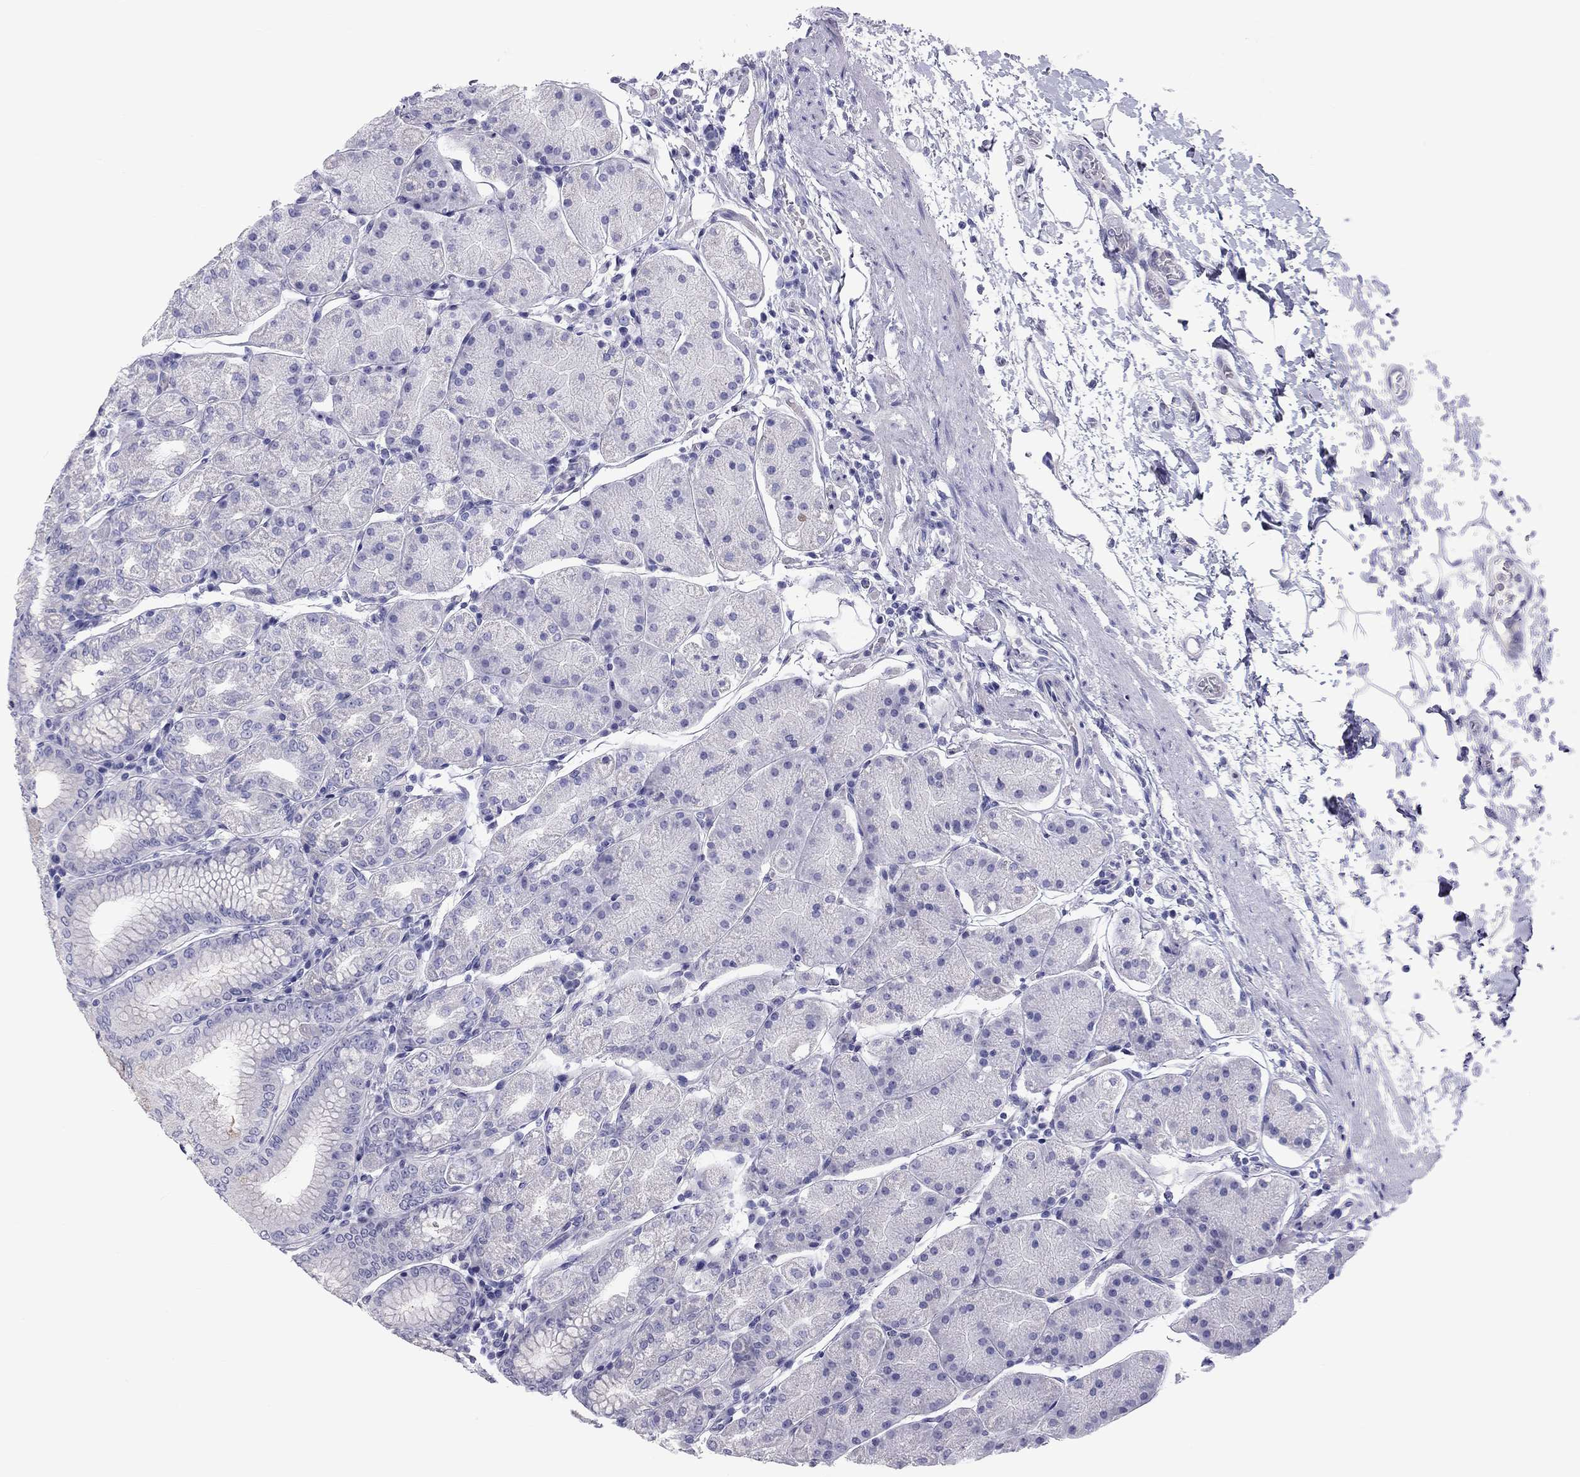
{"staining": {"intensity": "negative", "quantity": "none", "location": "none"}, "tissue": "stomach", "cell_type": "Glandular cells", "image_type": "normal", "snomed": [{"axis": "morphology", "description": "Normal tissue, NOS"}, {"axis": "topography", "description": "Stomach"}], "caption": "This is an immunohistochemistry photomicrograph of unremarkable stomach. There is no positivity in glandular cells.", "gene": "FSCN3", "patient": {"sex": "male", "age": 54}}